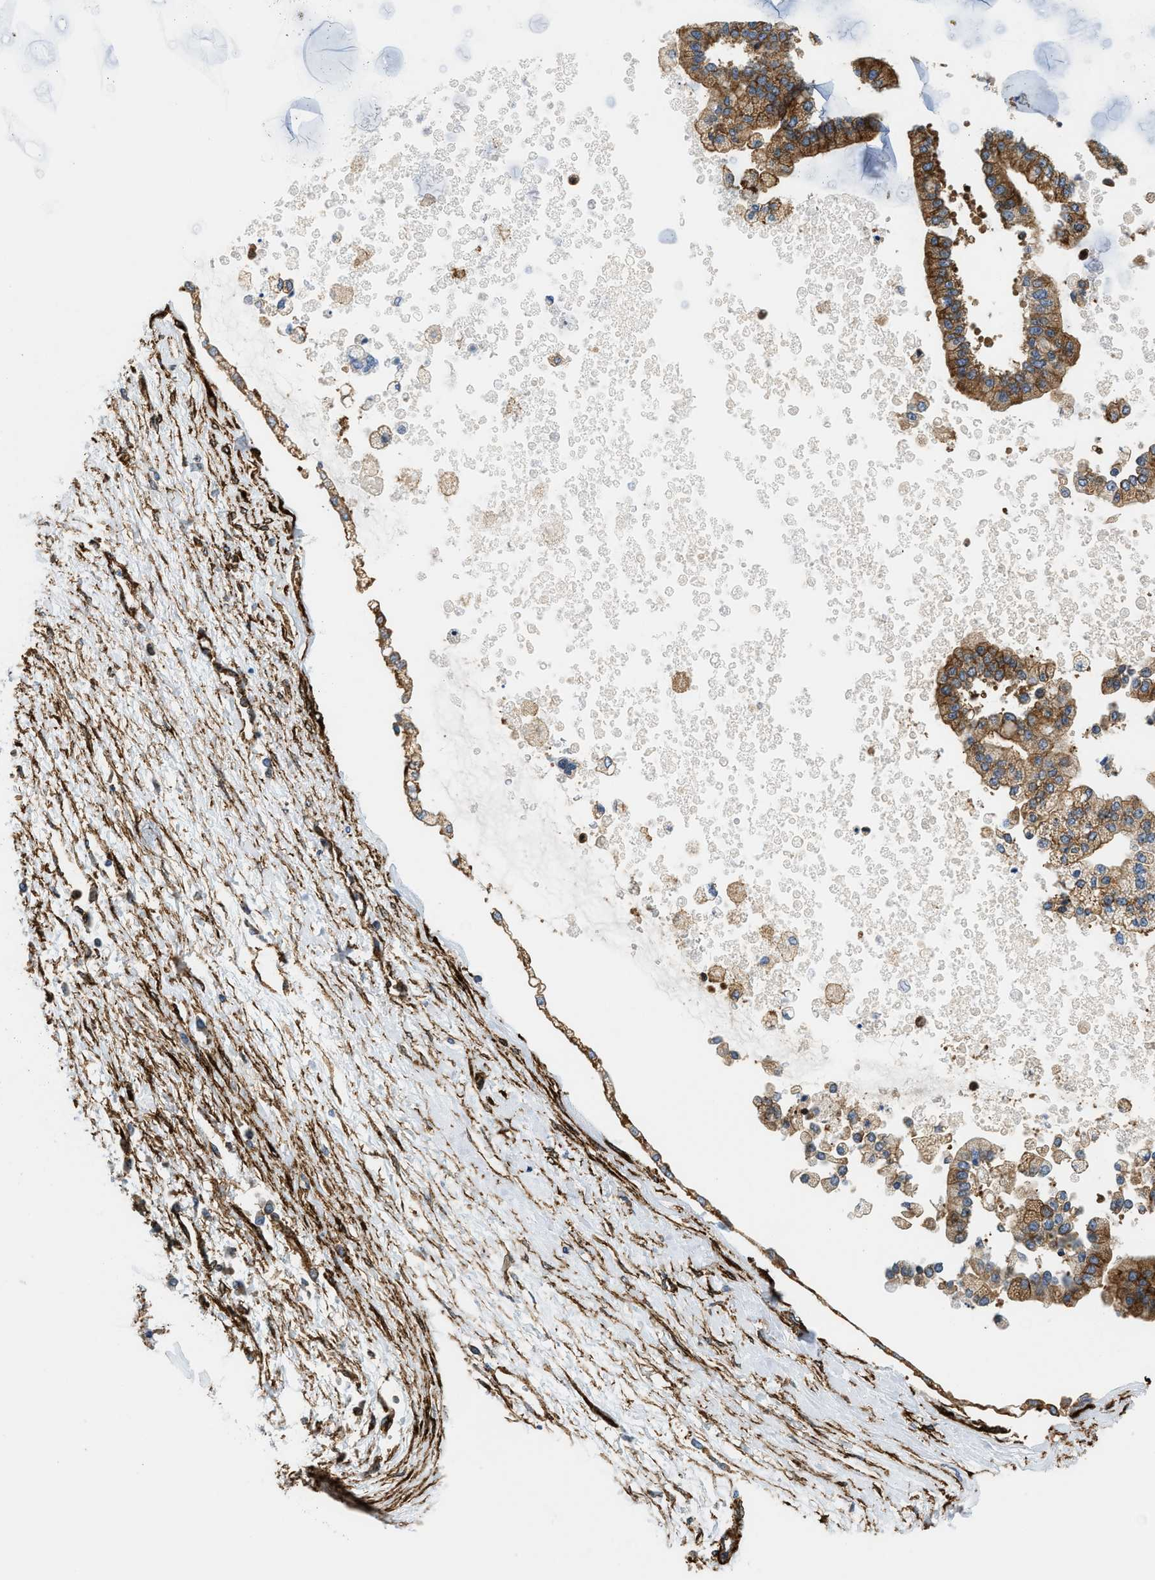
{"staining": {"intensity": "moderate", "quantity": ">75%", "location": "cytoplasmic/membranous"}, "tissue": "liver cancer", "cell_type": "Tumor cells", "image_type": "cancer", "snomed": [{"axis": "morphology", "description": "Cholangiocarcinoma"}, {"axis": "topography", "description": "Liver"}], "caption": "IHC photomicrograph of neoplastic tissue: liver cancer (cholangiocarcinoma) stained using IHC displays medium levels of moderate protein expression localized specifically in the cytoplasmic/membranous of tumor cells, appearing as a cytoplasmic/membranous brown color.", "gene": "HIP1", "patient": {"sex": "male", "age": 50}}